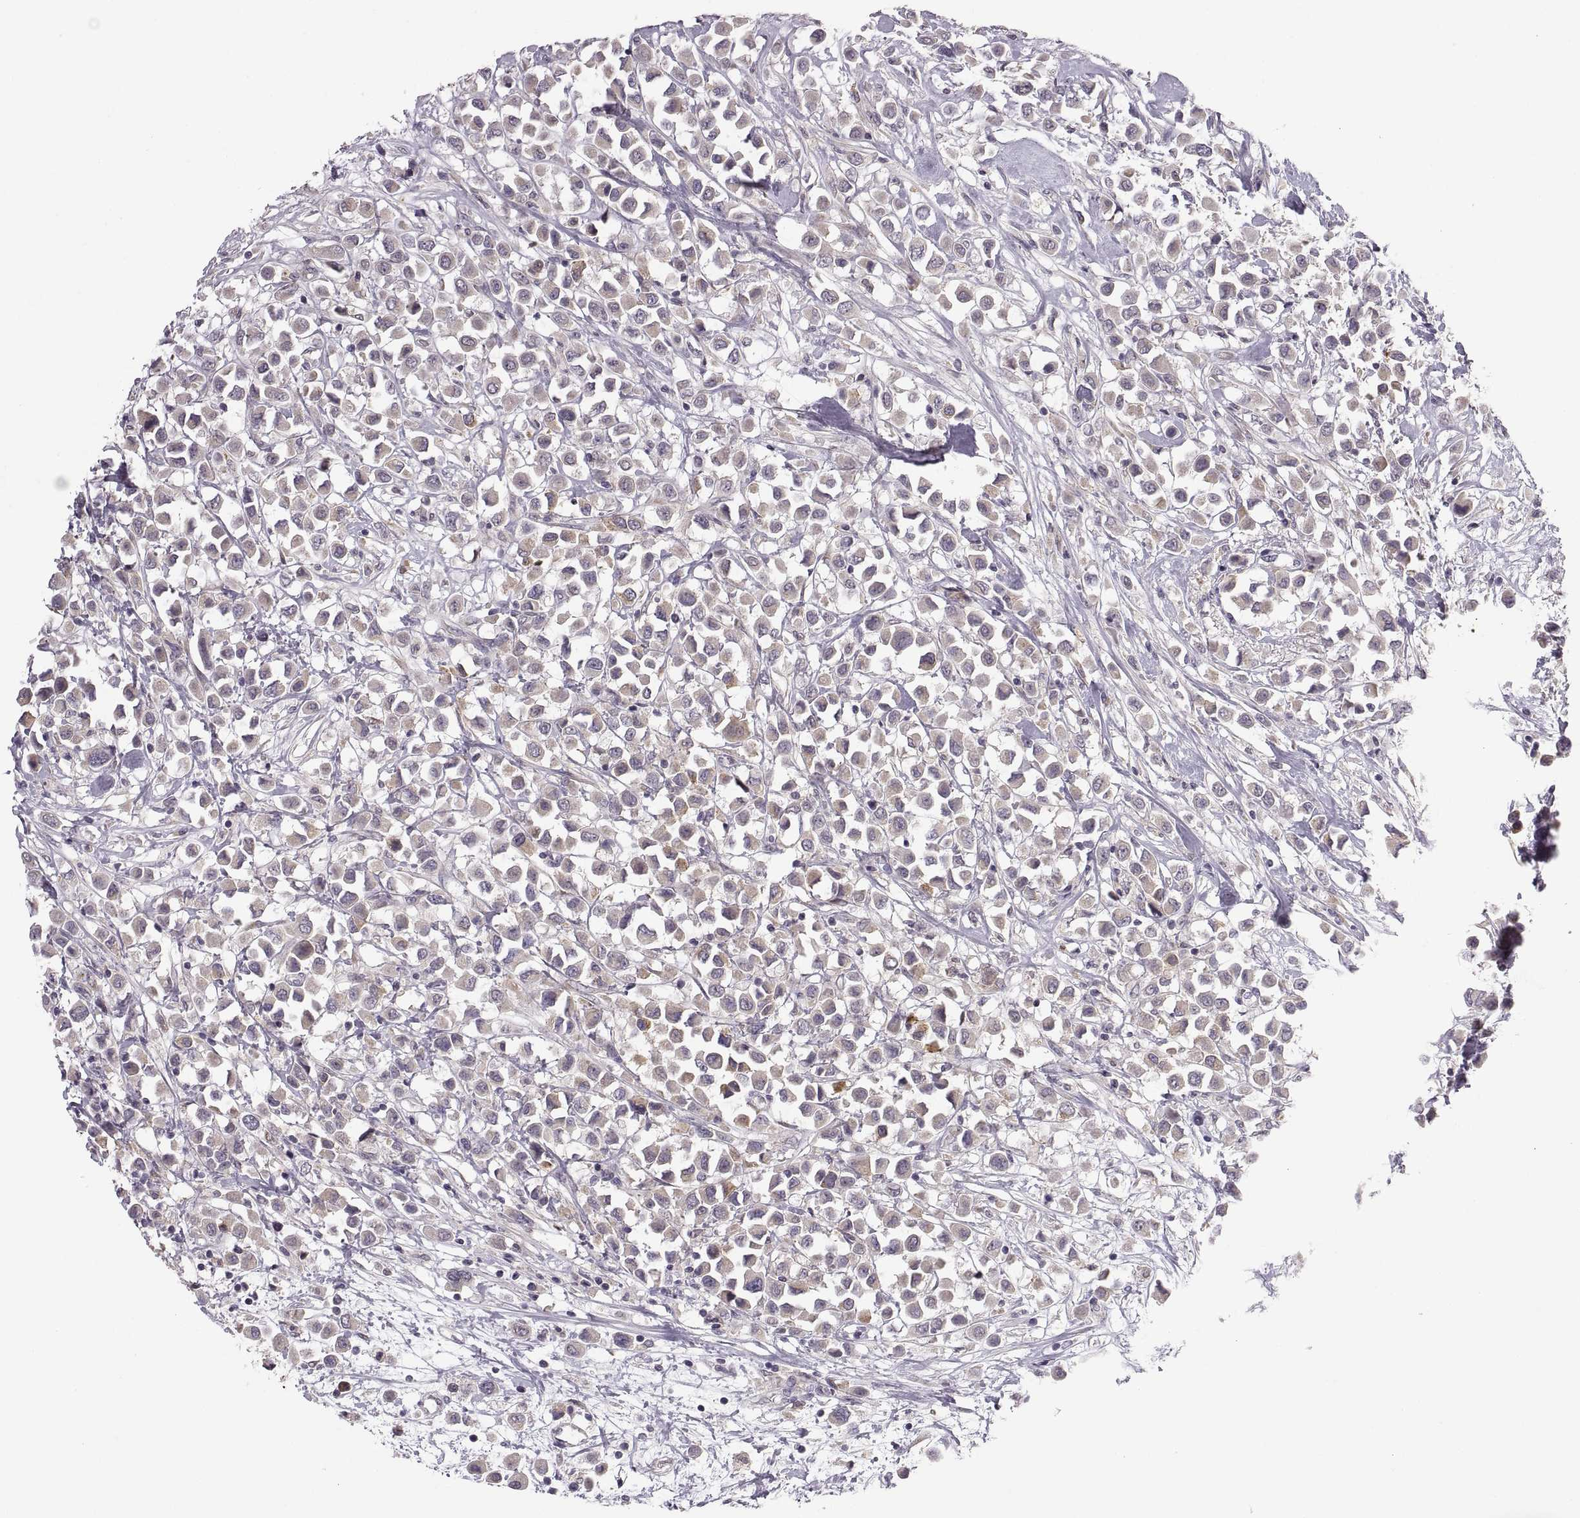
{"staining": {"intensity": "weak", "quantity": "<25%", "location": "cytoplasmic/membranous"}, "tissue": "breast cancer", "cell_type": "Tumor cells", "image_type": "cancer", "snomed": [{"axis": "morphology", "description": "Duct carcinoma"}, {"axis": "topography", "description": "Breast"}], "caption": "The photomicrograph exhibits no staining of tumor cells in breast cancer. Nuclei are stained in blue.", "gene": "HMGCR", "patient": {"sex": "female", "age": 61}}